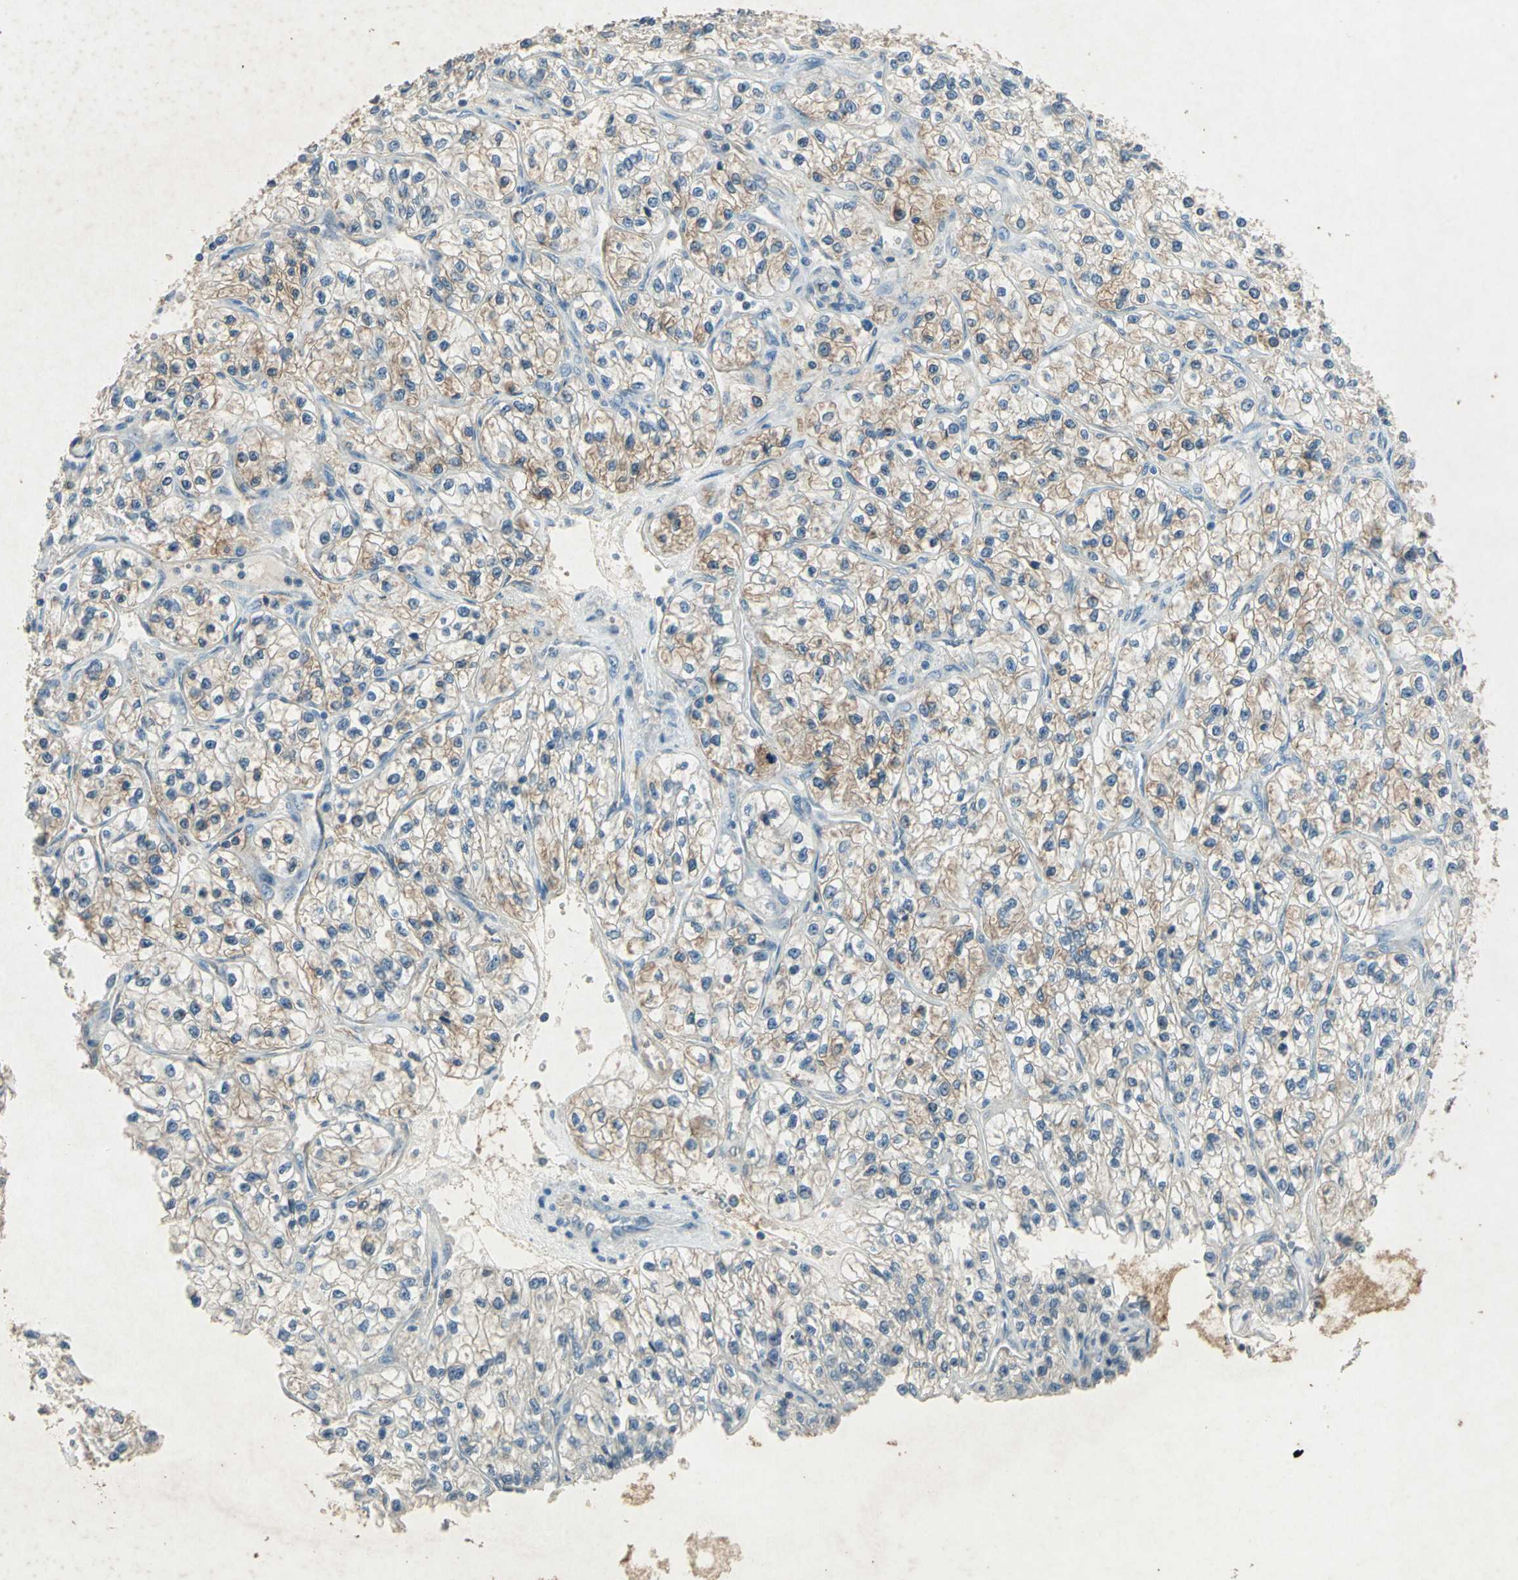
{"staining": {"intensity": "moderate", "quantity": "25%-75%", "location": "cytoplasmic/membranous"}, "tissue": "renal cancer", "cell_type": "Tumor cells", "image_type": "cancer", "snomed": [{"axis": "morphology", "description": "Adenocarcinoma, NOS"}, {"axis": "topography", "description": "Kidney"}], "caption": "IHC photomicrograph of human adenocarcinoma (renal) stained for a protein (brown), which displays medium levels of moderate cytoplasmic/membranous staining in about 25%-75% of tumor cells.", "gene": "CAMK2B", "patient": {"sex": "female", "age": 57}}